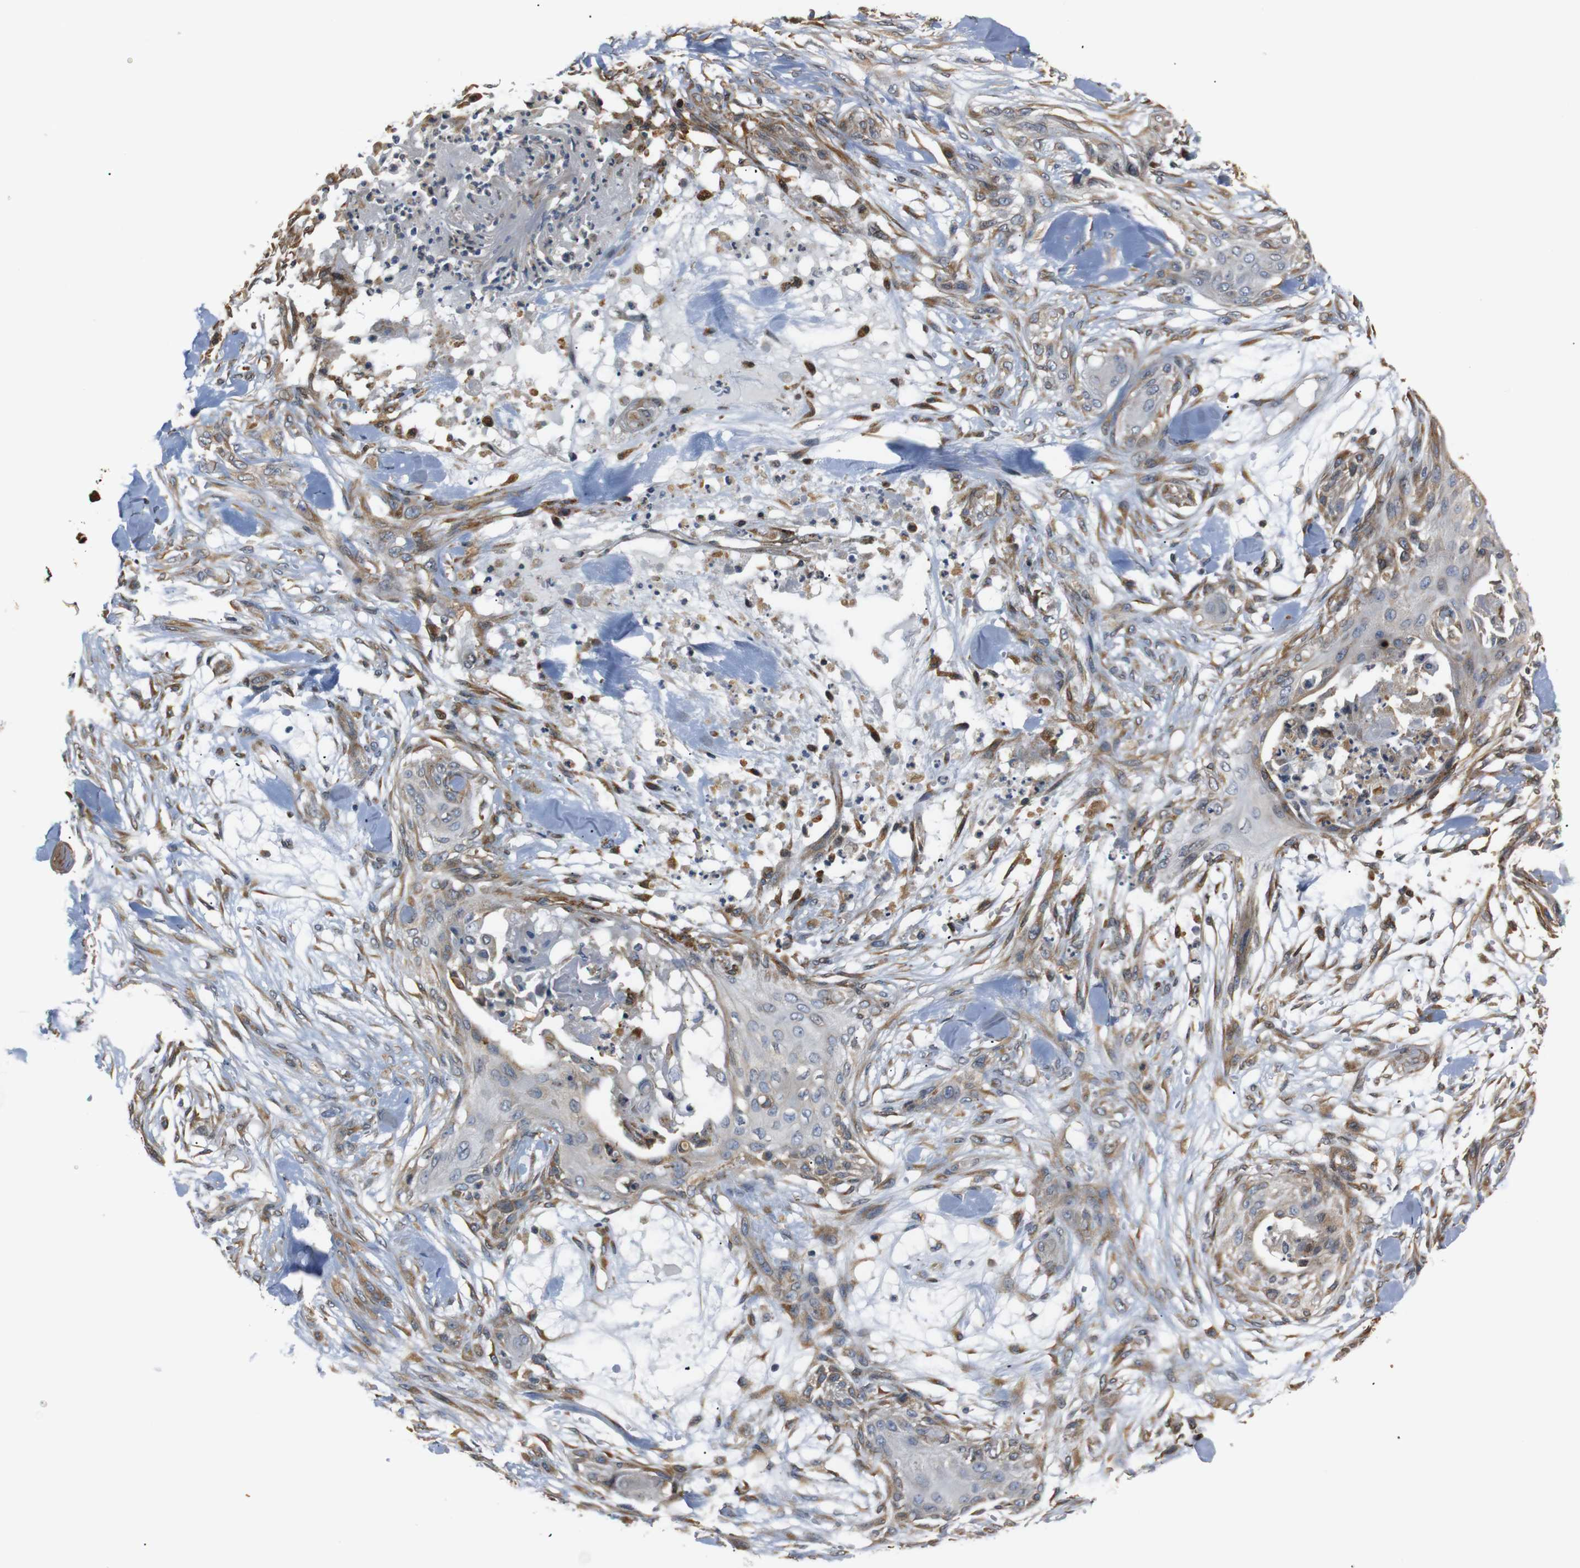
{"staining": {"intensity": "moderate", "quantity": "<25%", "location": "cytoplasmic/membranous"}, "tissue": "skin cancer", "cell_type": "Tumor cells", "image_type": "cancer", "snomed": [{"axis": "morphology", "description": "Squamous cell carcinoma, NOS"}, {"axis": "topography", "description": "Skin"}], "caption": "Tumor cells reveal low levels of moderate cytoplasmic/membranous positivity in approximately <25% of cells in human skin squamous cell carcinoma.", "gene": "TMED2", "patient": {"sex": "female", "age": 59}}